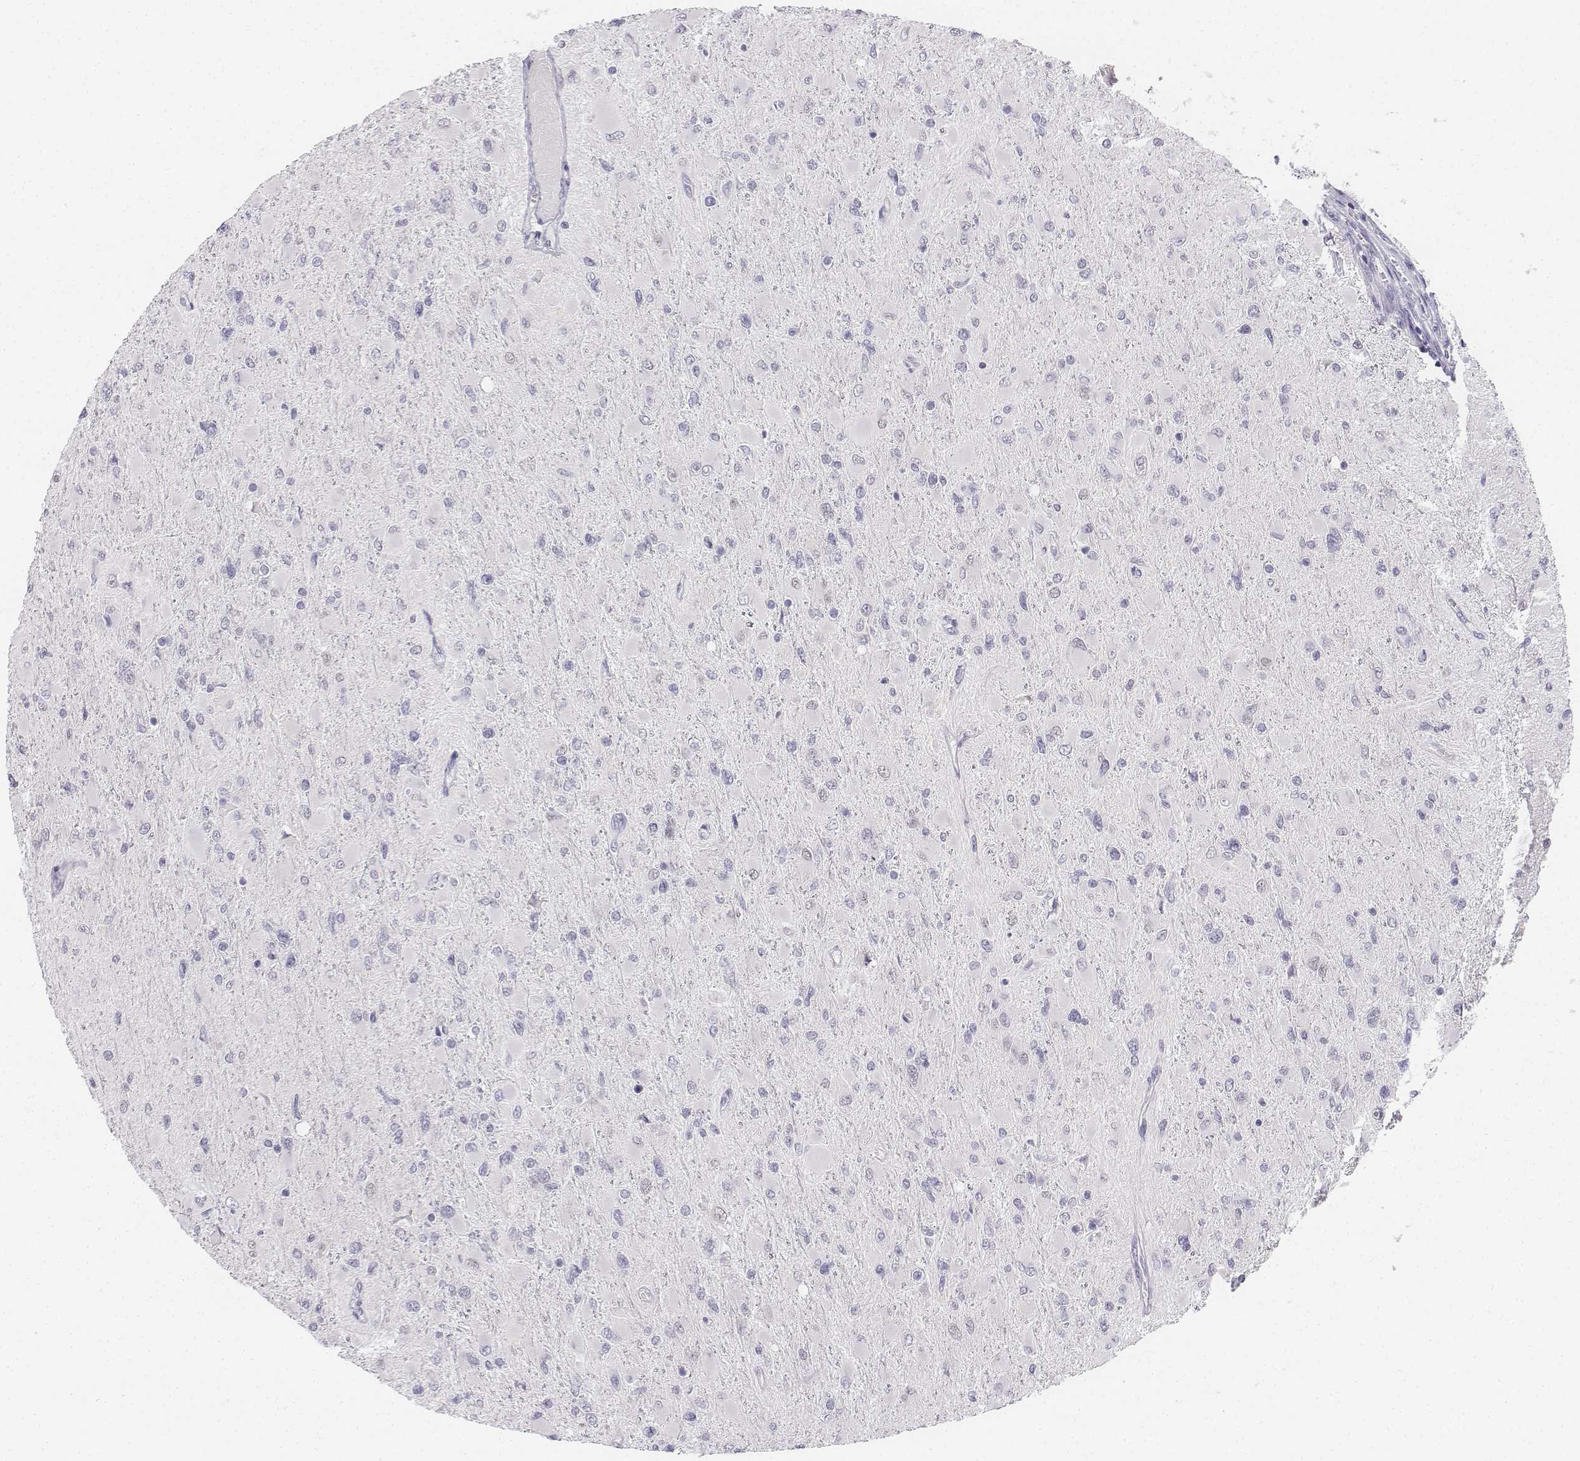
{"staining": {"intensity": "negative", "quantity": "none", "location": "none"}, "tissue": "glioma", "cell_type": "Tumor cells", "image_type": "cancer", "snomed": [{"axis": "morphology", "description": "Glioma, malignant, High grade"}, {"axis": "topography", "description": "Cerebral cortex"}], "caption": "Tumor cells are negative for protein expression in human glioma.", "gene": "UCN2", "patient": {"sex": "female", "age": 36}}